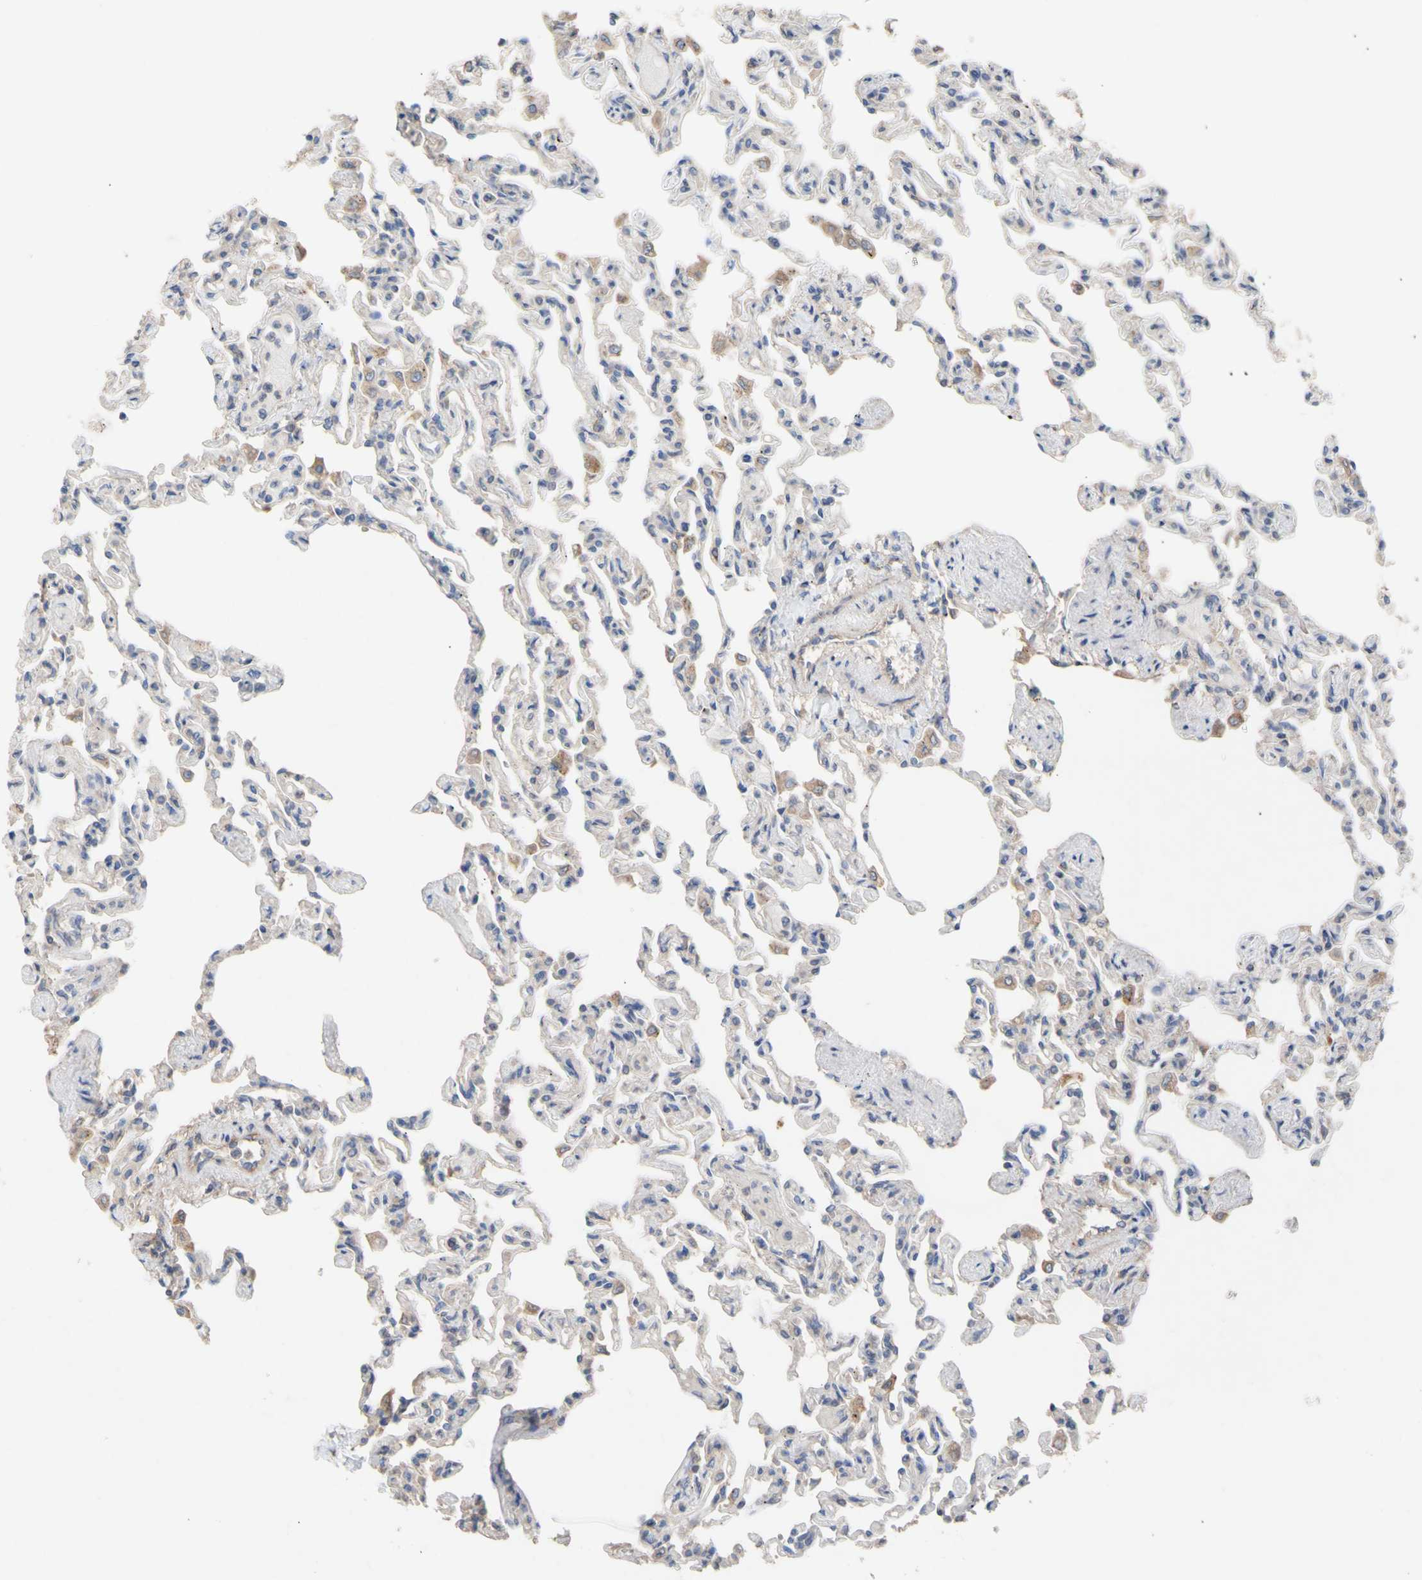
{"staining": {"intensity": "weak", "quantity": "25%-75%", "location": "cytoplasmic/membranous"}, "tissue": "lung", "cell_type": "Alveolar cells", "image_type": "normal", "snomed": [{"axis": "morphology", "description": "Normal tissue, NOS"}, {"axis": "topography", "description": "Lung"}], "caption": "Immunohistochemical staining of benign human lung demonstrates 25%-75% levels of weak cytoplasmic/membranous protein expression in about 25%-75% of alveolar cells. Using DAB (3,3'-diaminobenzidine) (brown) and hematoxylin (blue) stains, captured at high magnification using brightfield microscopy.", "gene": "EIF2S3", "patient": {"sex": "male", "age": 21}}